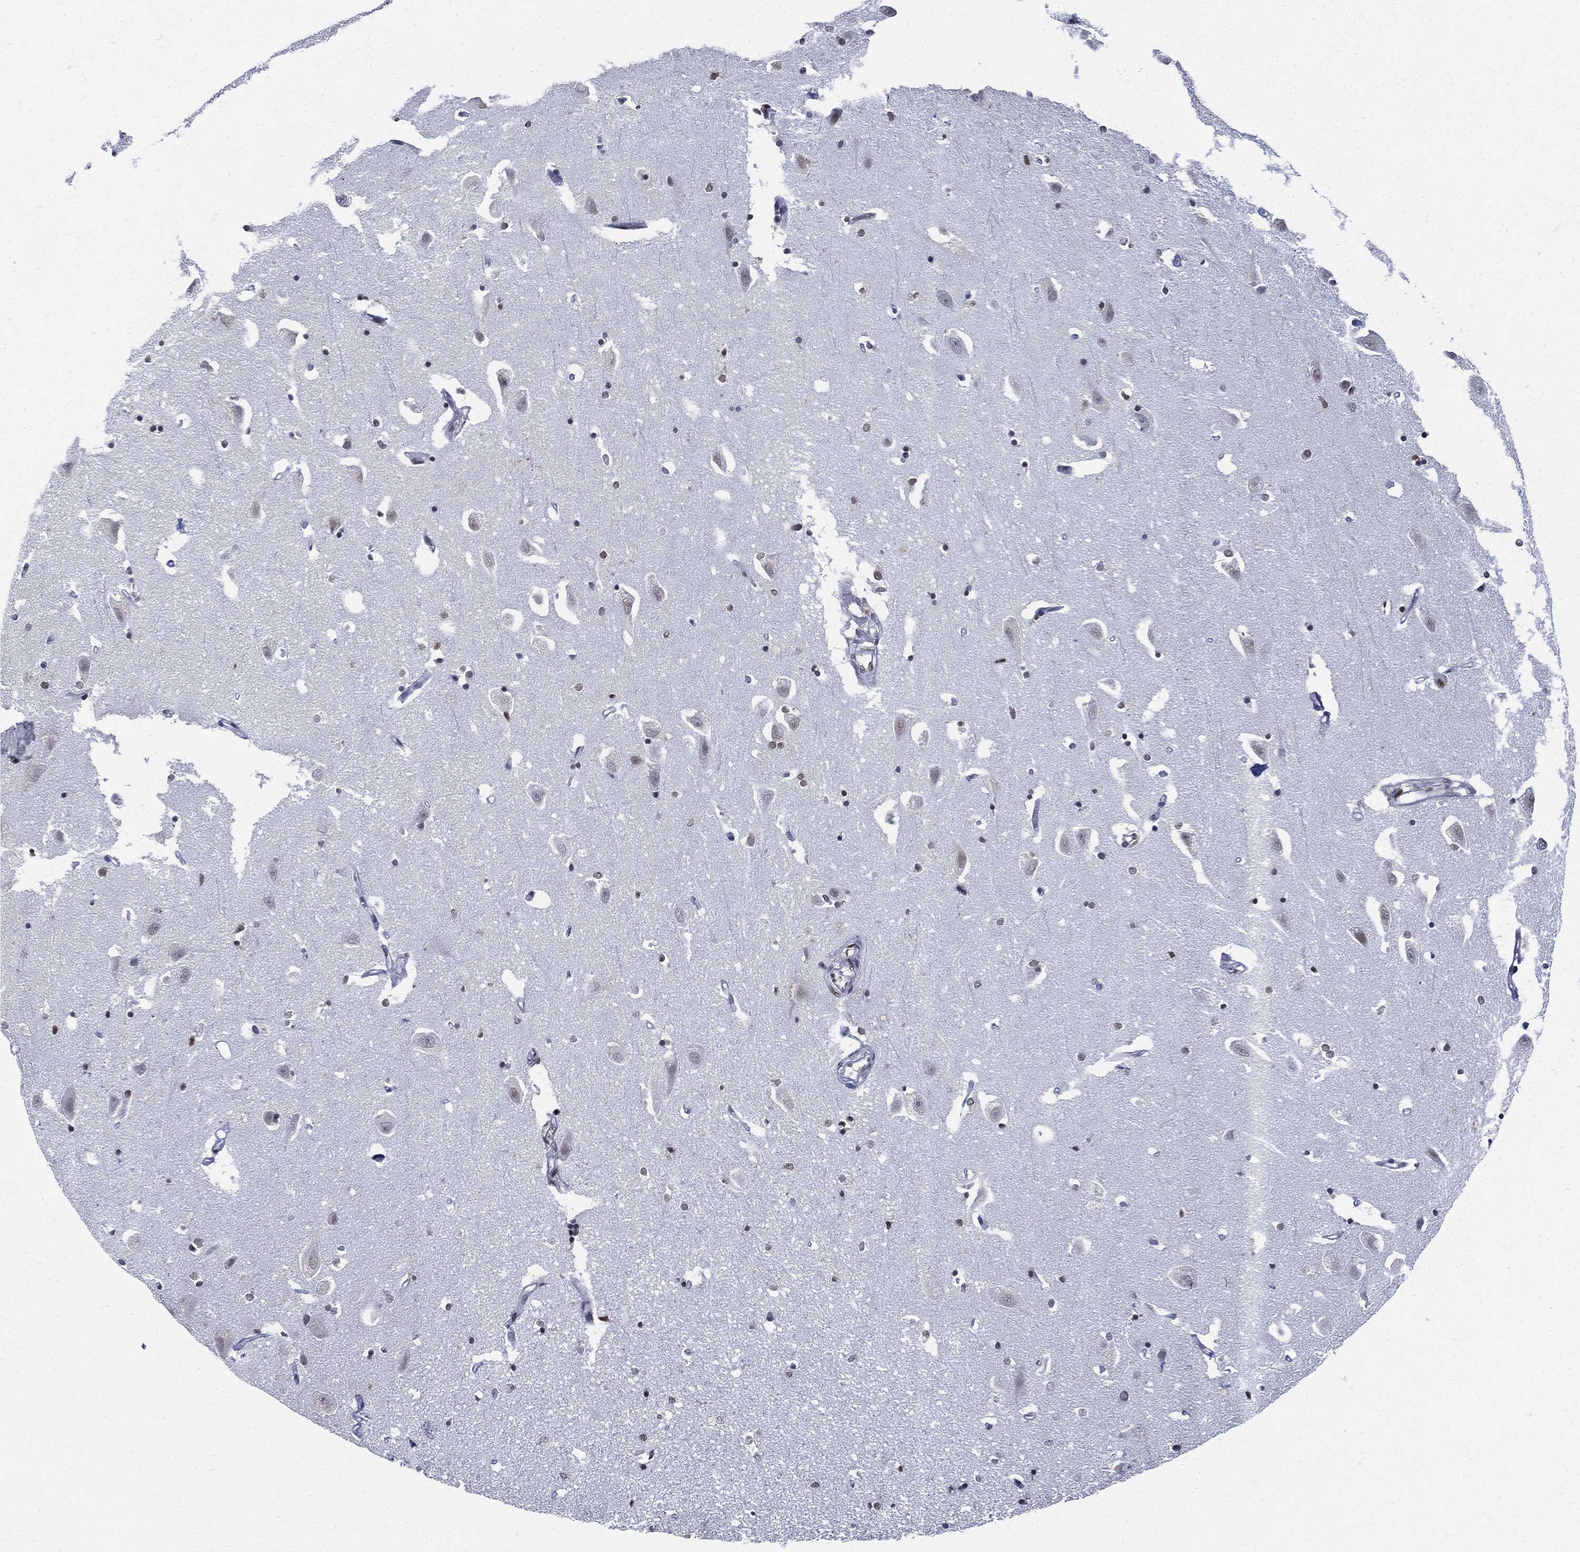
{"staining": {"intensity": "moderate", "quantity": "<25%", "location": "nuclear"}, "tissue": "hippocampus", "cell_type": "Glial cells", "image_type": "normal", "snomed": [{"axis": "morphology", "description": "Normal tissue, NOS"}, {"axis": "topography", "description": "Lateral ventricle wall"}, {"axis": "topography", "description": "Hippocampus"}], "caption": "Hippocampus stained with a brown dye displays moderate nuclear positive expression in approximately <25% of glial cells.", "gene": "PCNA", "patient": {"sex": "female", "age": 63}}